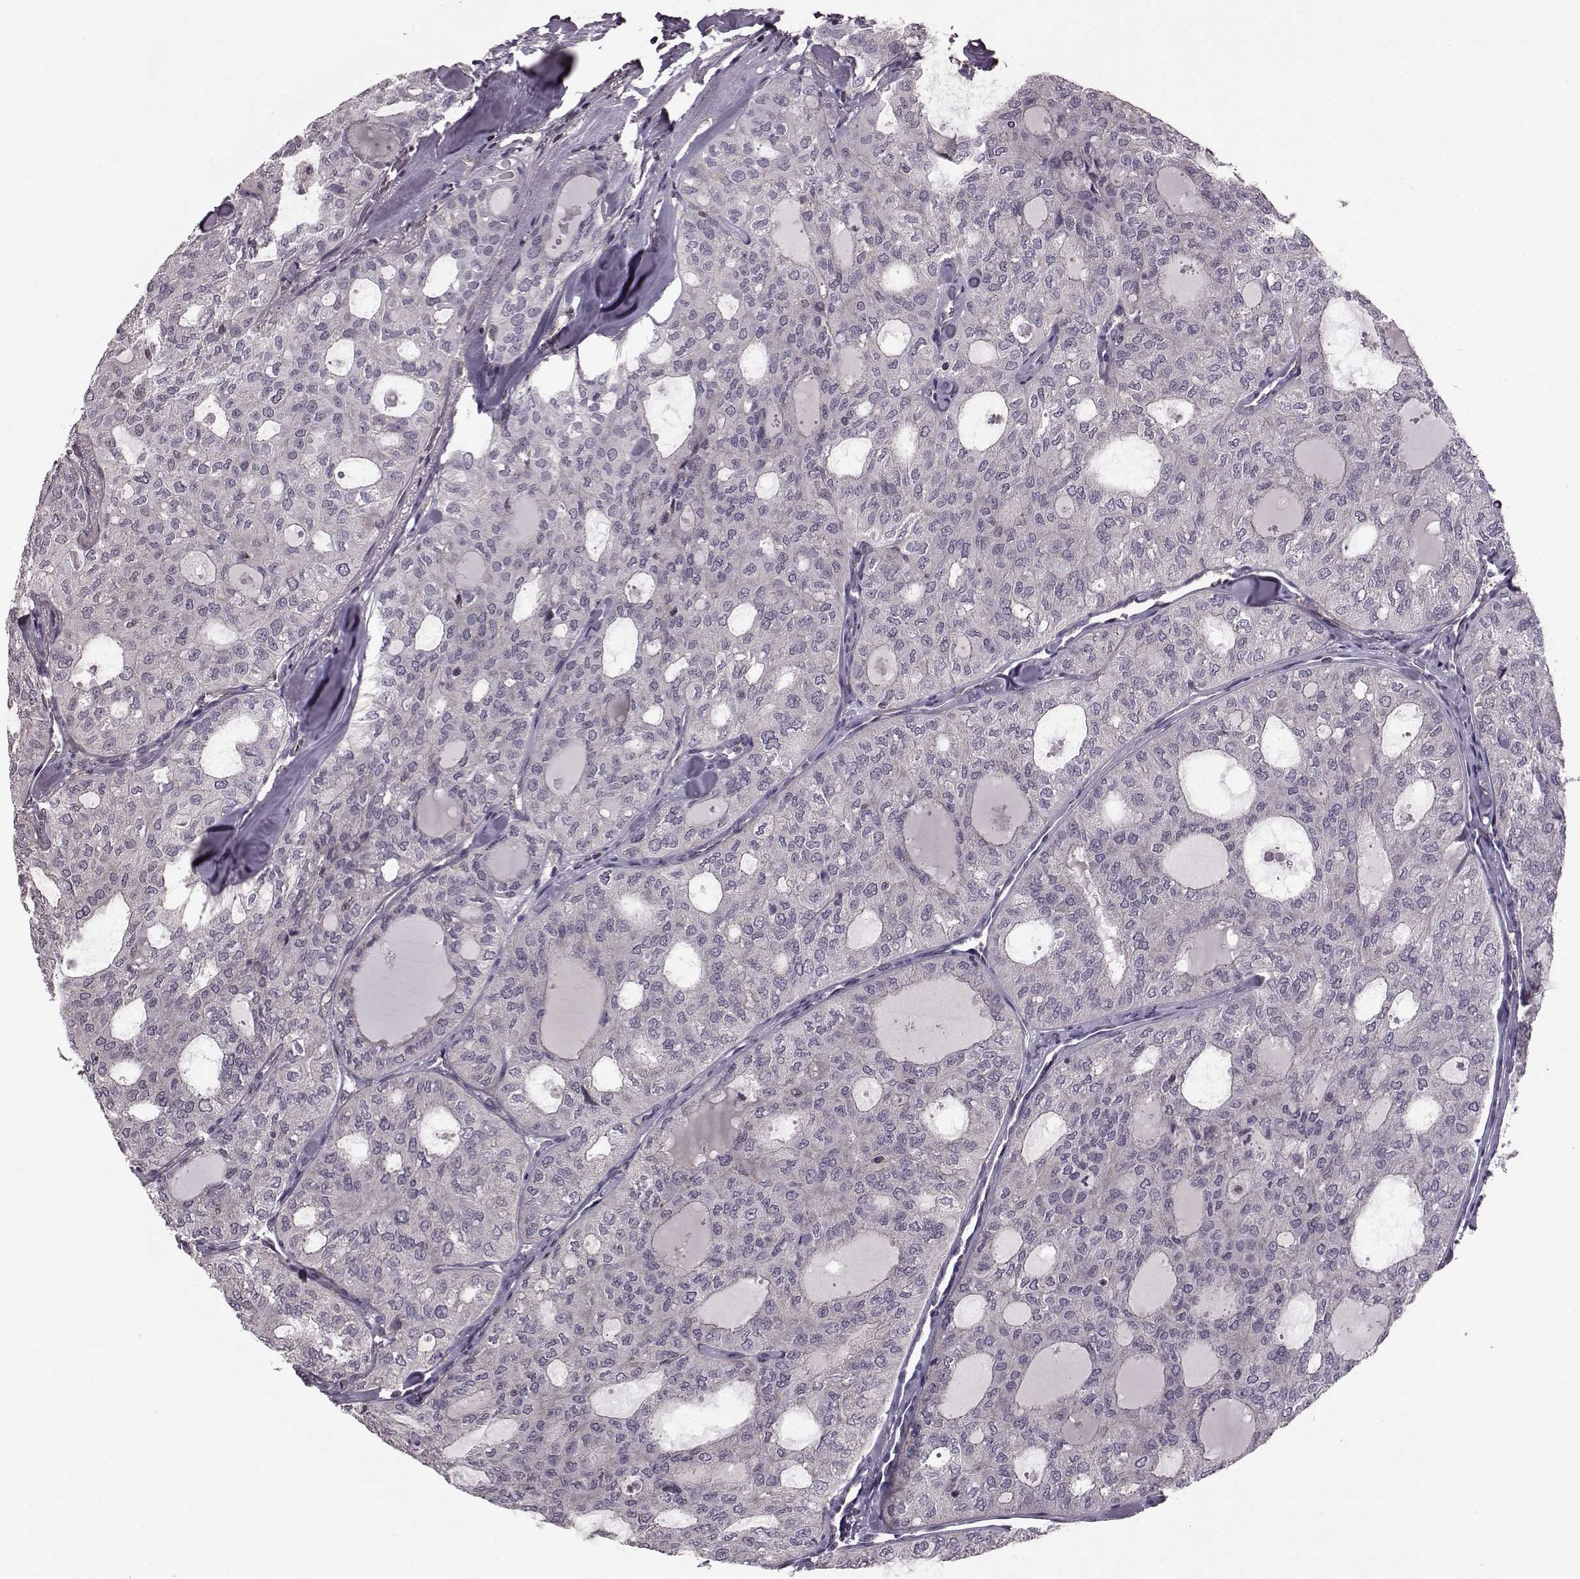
{"staining": {"intensity": "negative", "quantity": "none", "location": "none"}, "tissue": "thyroid cancer", "cell_type": "Tumor cells", "image_type": "cancer", "snomed": [{"axis": "morphology", "description": "Follicular adenoma carcinoma, NOS"}, {"axis": "topography", "description": "Thyroid gland"}], "caption": "Tumor cells are negative for brown protein staining in thyroid cancer.", "gene": "CDC42SE1", "patient": {"sex": "male", "age": 75}}